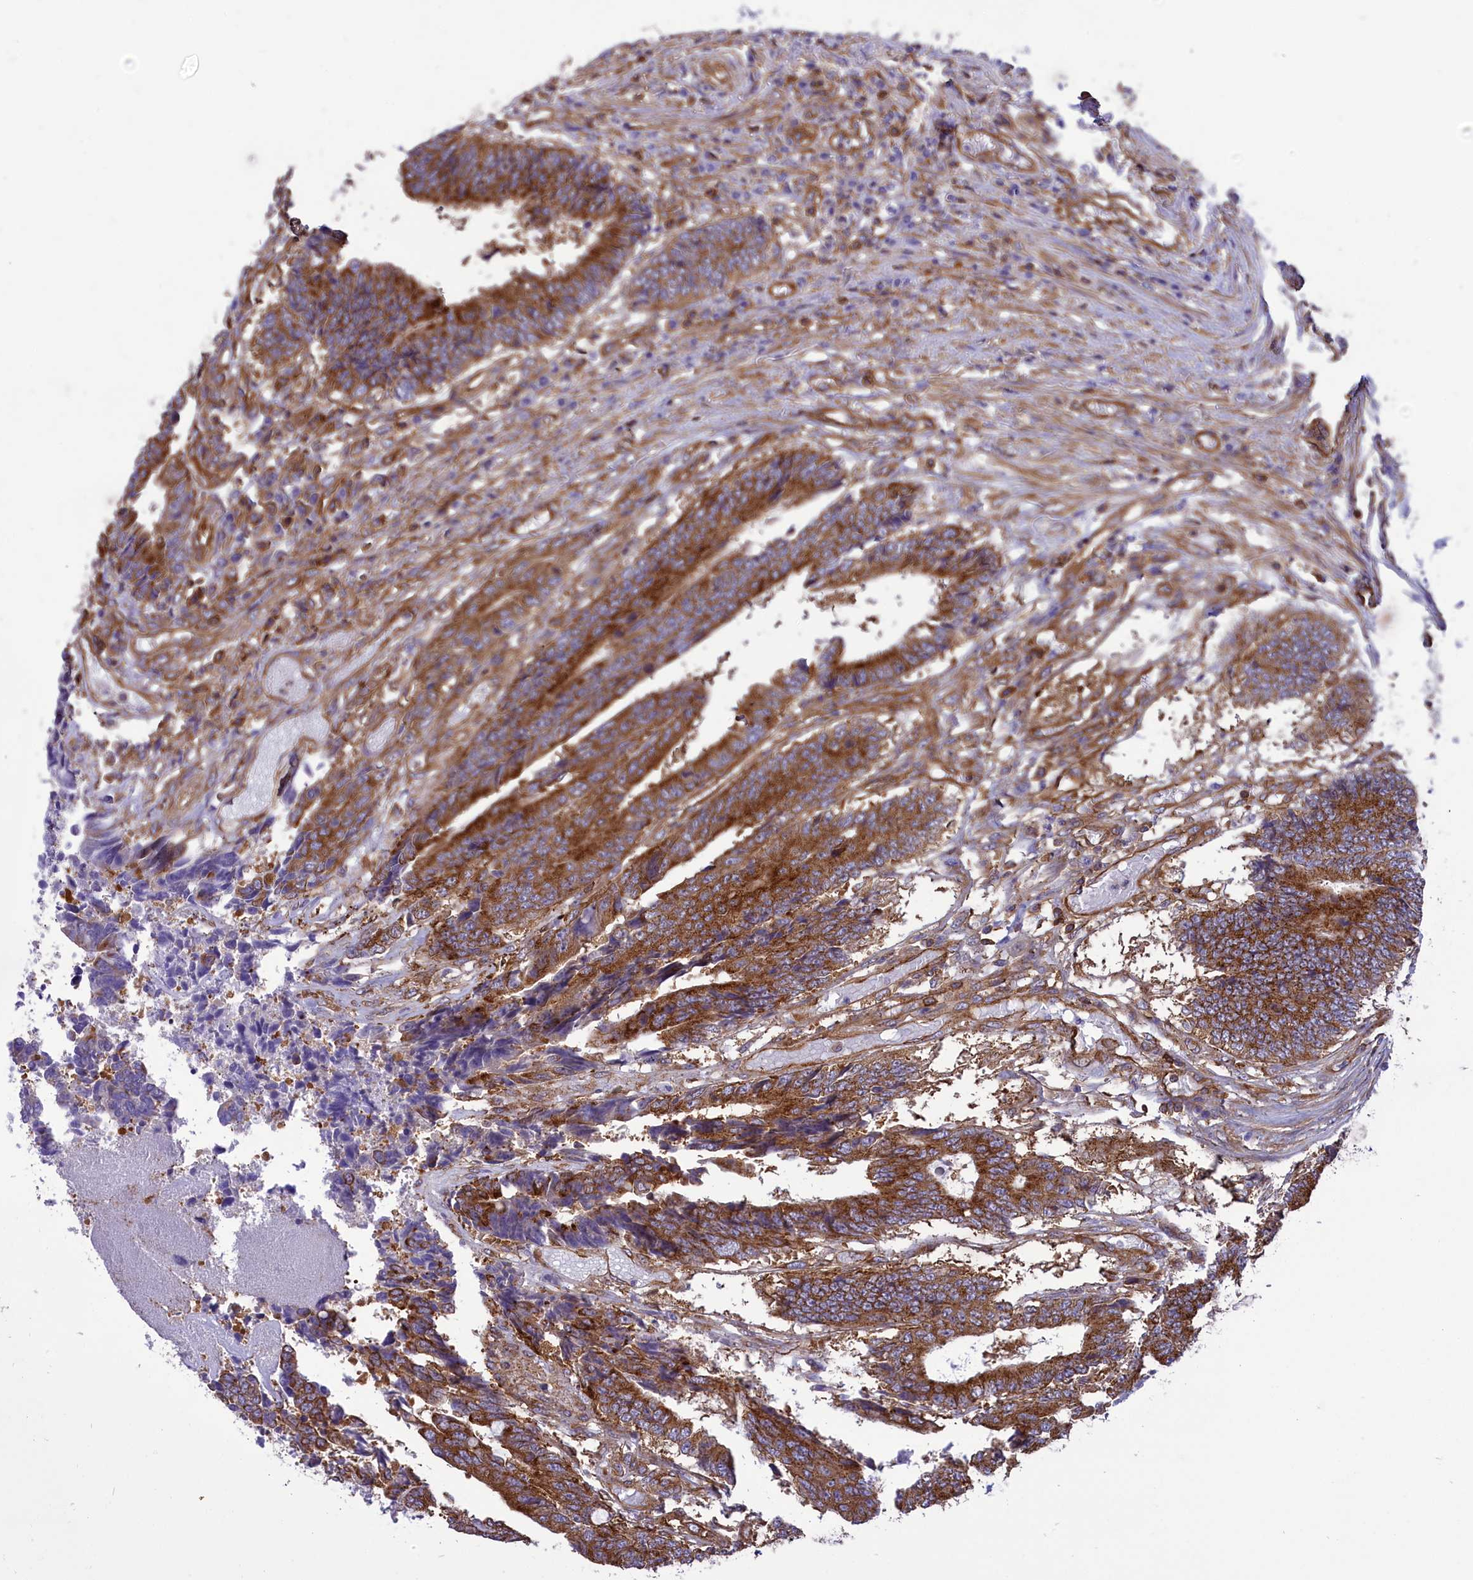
{"staining": {"intensity": "moderate", "quantity": ">75%", "location": "cytoplasmic/membranous"}, "tissue": "colorectal cancer", "cell_type": "Tumor cells", "image_type": "cancer", "snomed": [{"axis": "morphology", "description": "Adenocarcinoma, NOS"}, {"axis": "topography", "description": "Rectum"}], "caption": "An IHC histopathology image of tumor tissue is shown. Protein staining in brown highlights moderate cytoplasmic/membranous positivity in adenocarcinoma (colorectal) within tumor cells. Using DAB (brown) and hematoxylin (blue) stains, captured at high magnification using brightfield microscopy.", "gene": "SEPTIN9", "patient": {"sex": "male", "age": 84}}